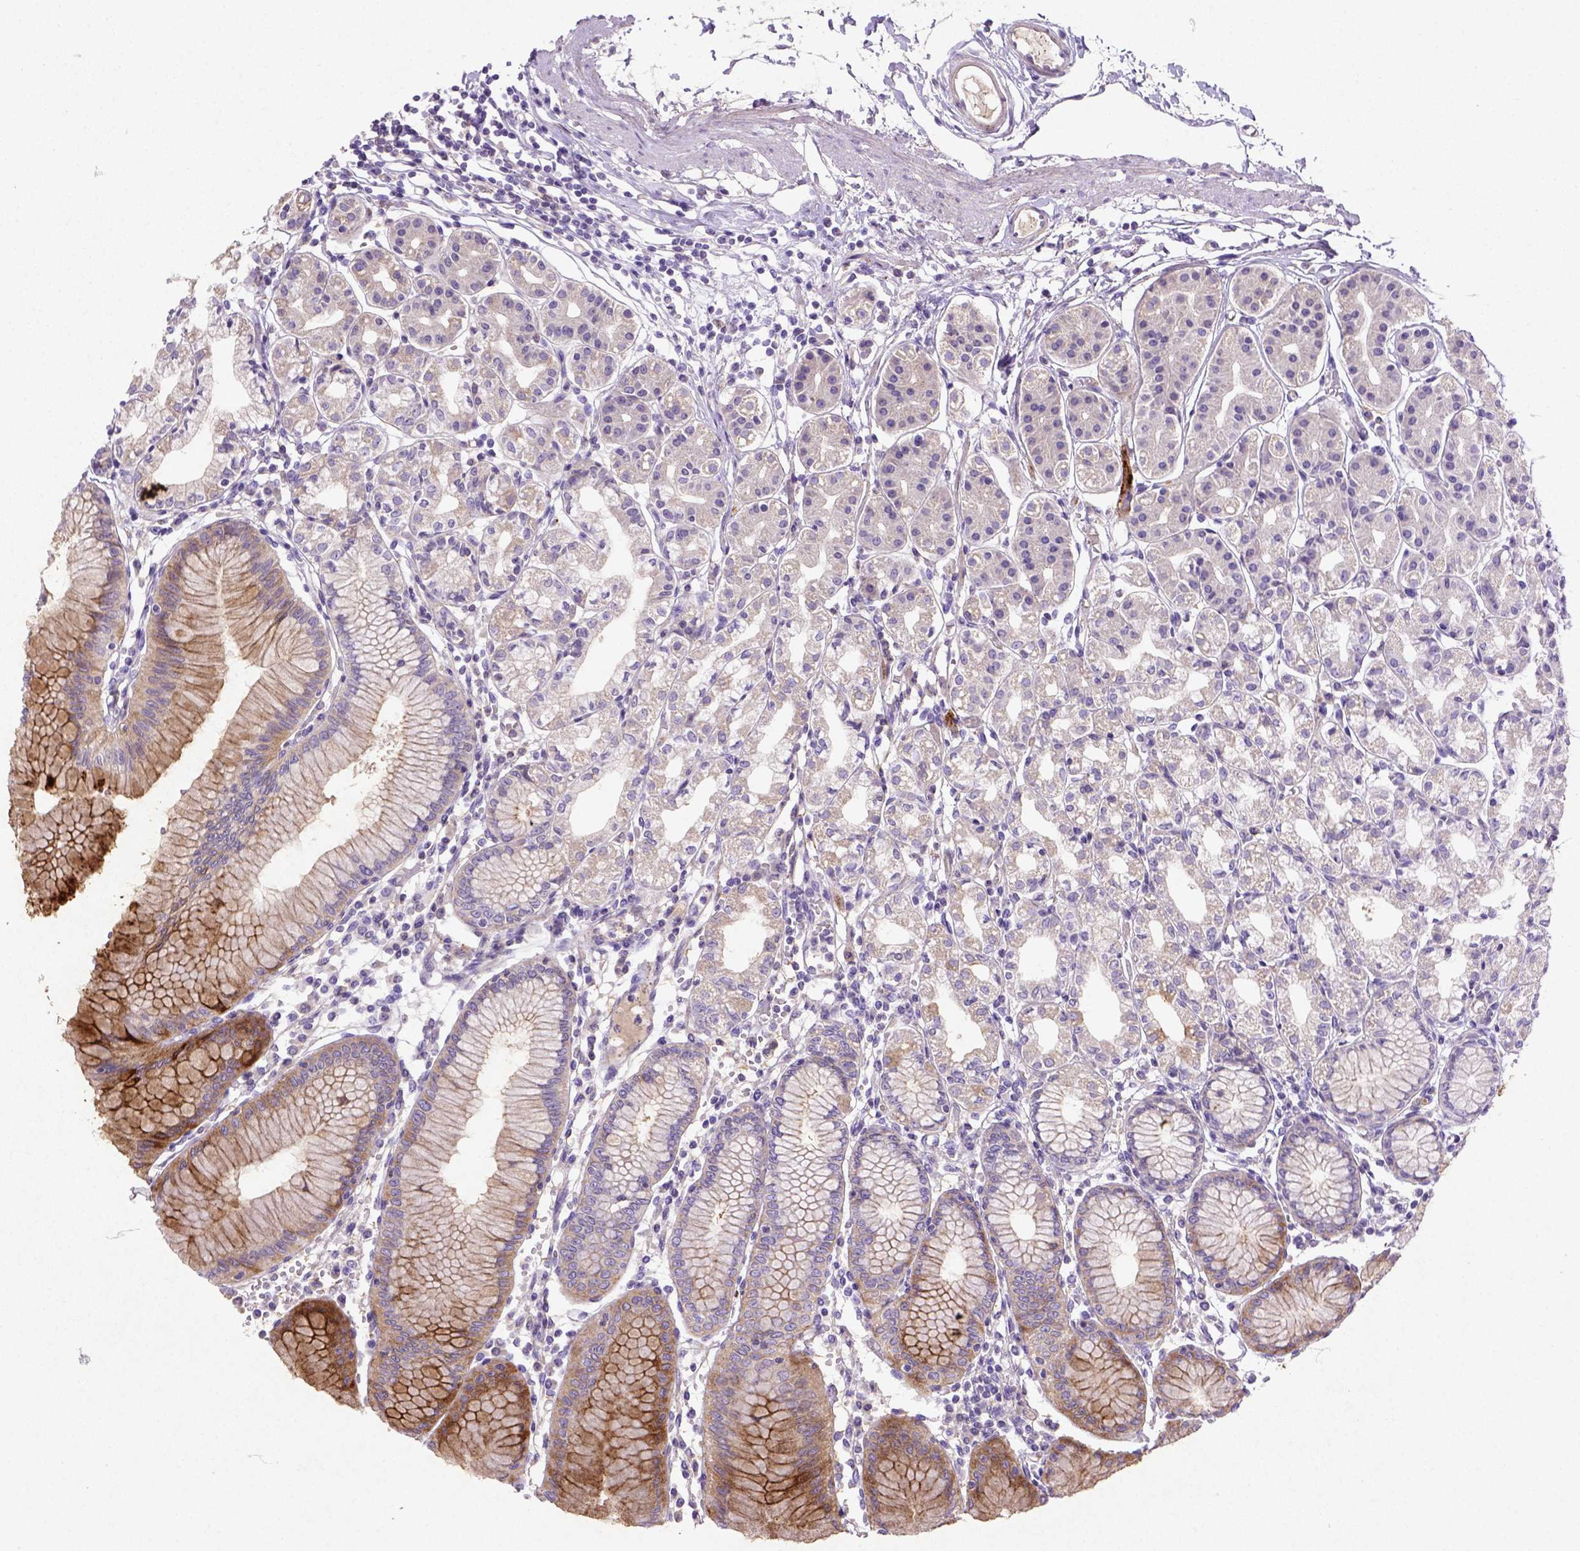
{"staining": {"intensity": "weak", "quantity": "<25%", "location": "cytoplasmic/membranous"}, "tissue": "stomach", "cell_type": "Glandular cells", "image_type": "normal", "snomed": [{"axis": "morphology", "description": "Normal tissue, NOS"}, {"axis": "topography", "description": "Skeletal muscle"}, {"axis": "topography", "description": "Stomach"}], "caption": "Immunohistochemistry (IHC) micrograph of unremarkable stomach: human stomach stained with DAB displays no significant protein staining in glandular cells. (Immunohistochemistry, brightfield microscopy, high magnification).", "gene": "NUDT2", "patient": {"sex": "female", "age": 57}}